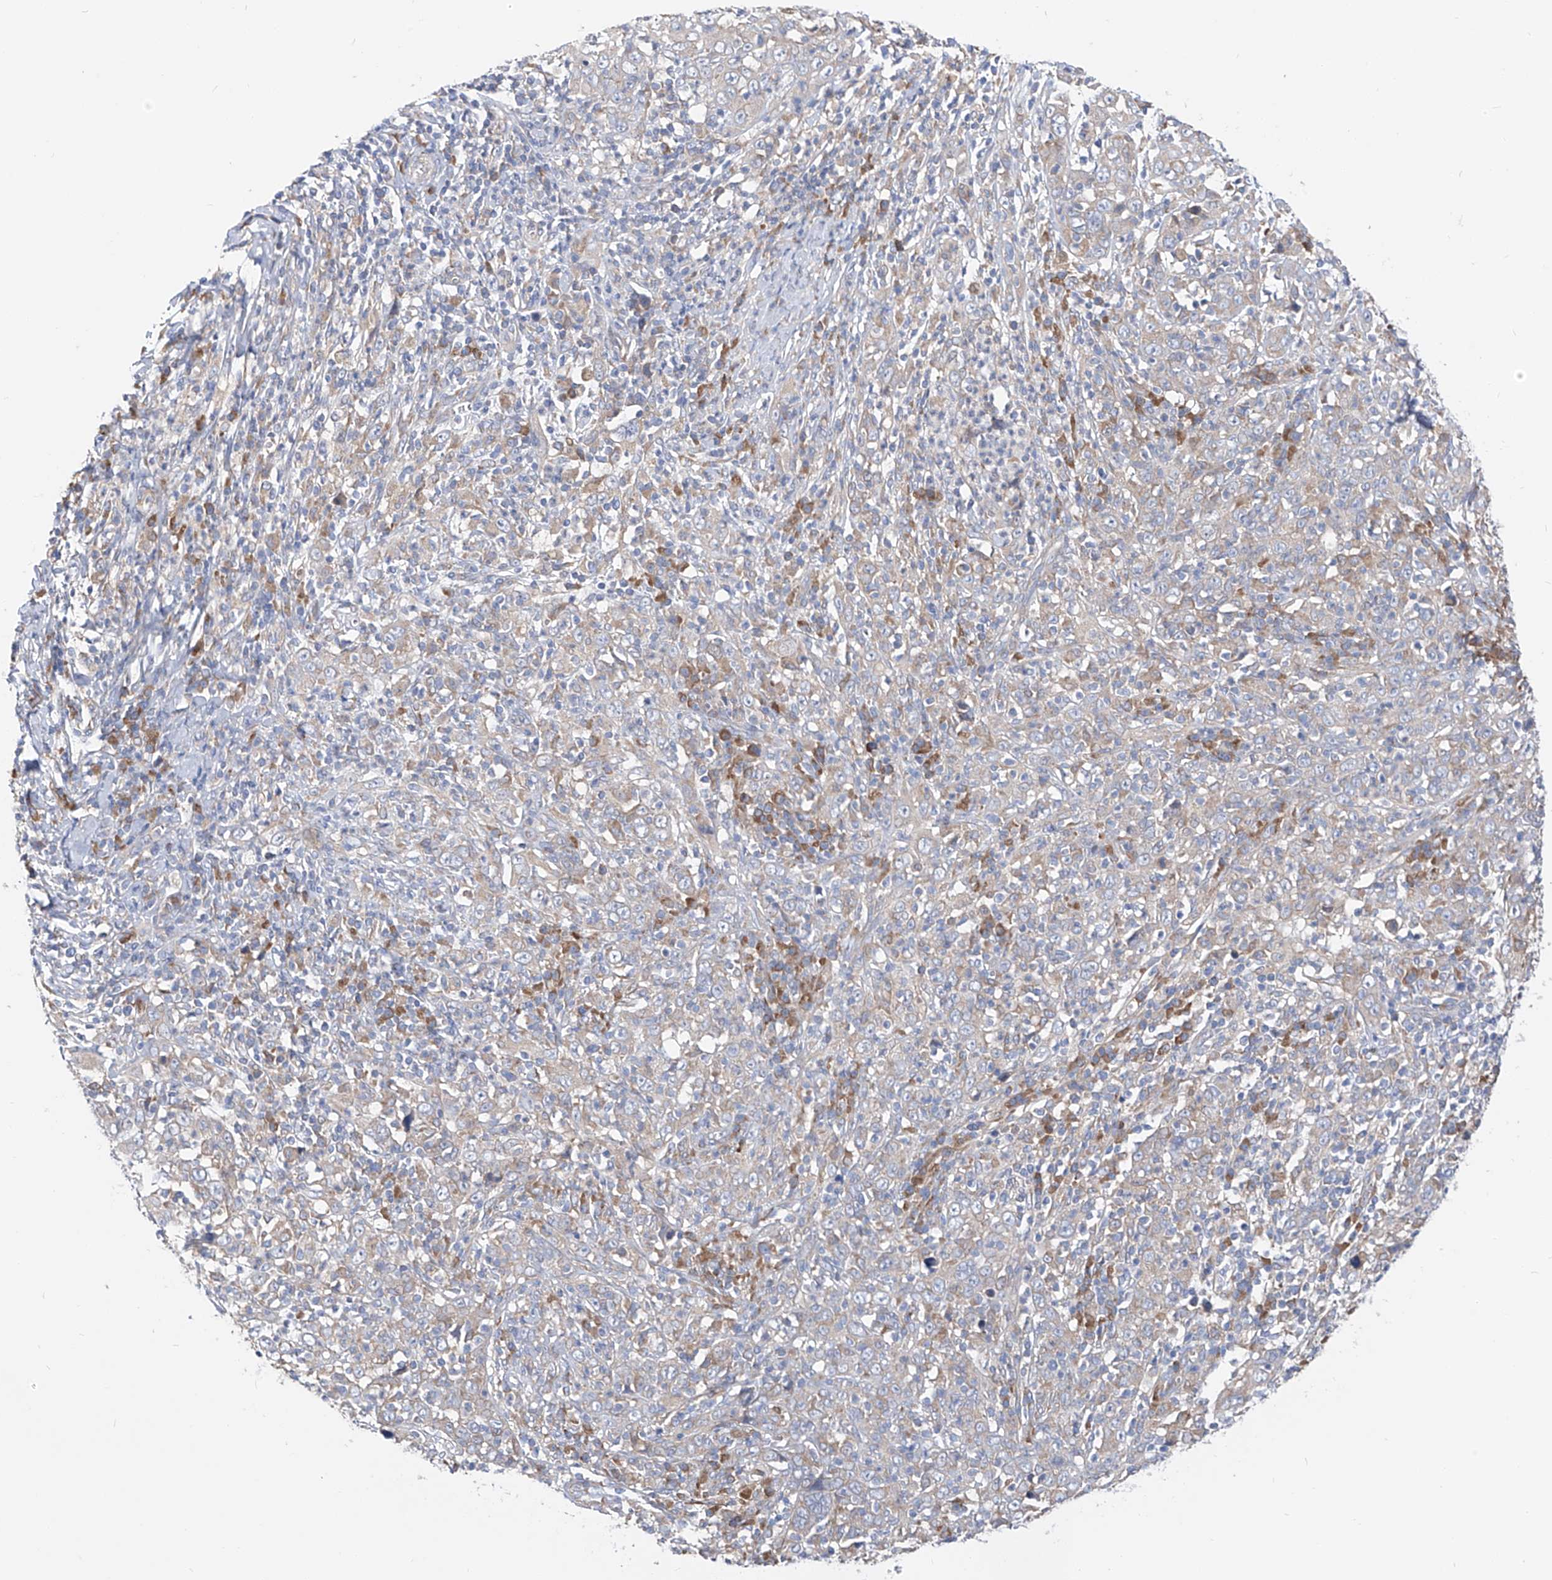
{"staining": {"intensity": "negative", "quantity": "none", "location": "none"}, "tissue": "cervical cancer", "cell_type": "Tumor cells", "image_type": "cancer", "snomed": [{"axis": "morphology", "description": "Squamous cell carcinoma, NOS"}, {"axis": "topography", "description": "Cervix"}], "caption": "Immunohistochemical staining of human cervical cancer (squamous cell carcinoma) exhibits no significant positivity in tumor cells.", "gene": "UFL1", "patient": {"sex": "female", "age": 46}}